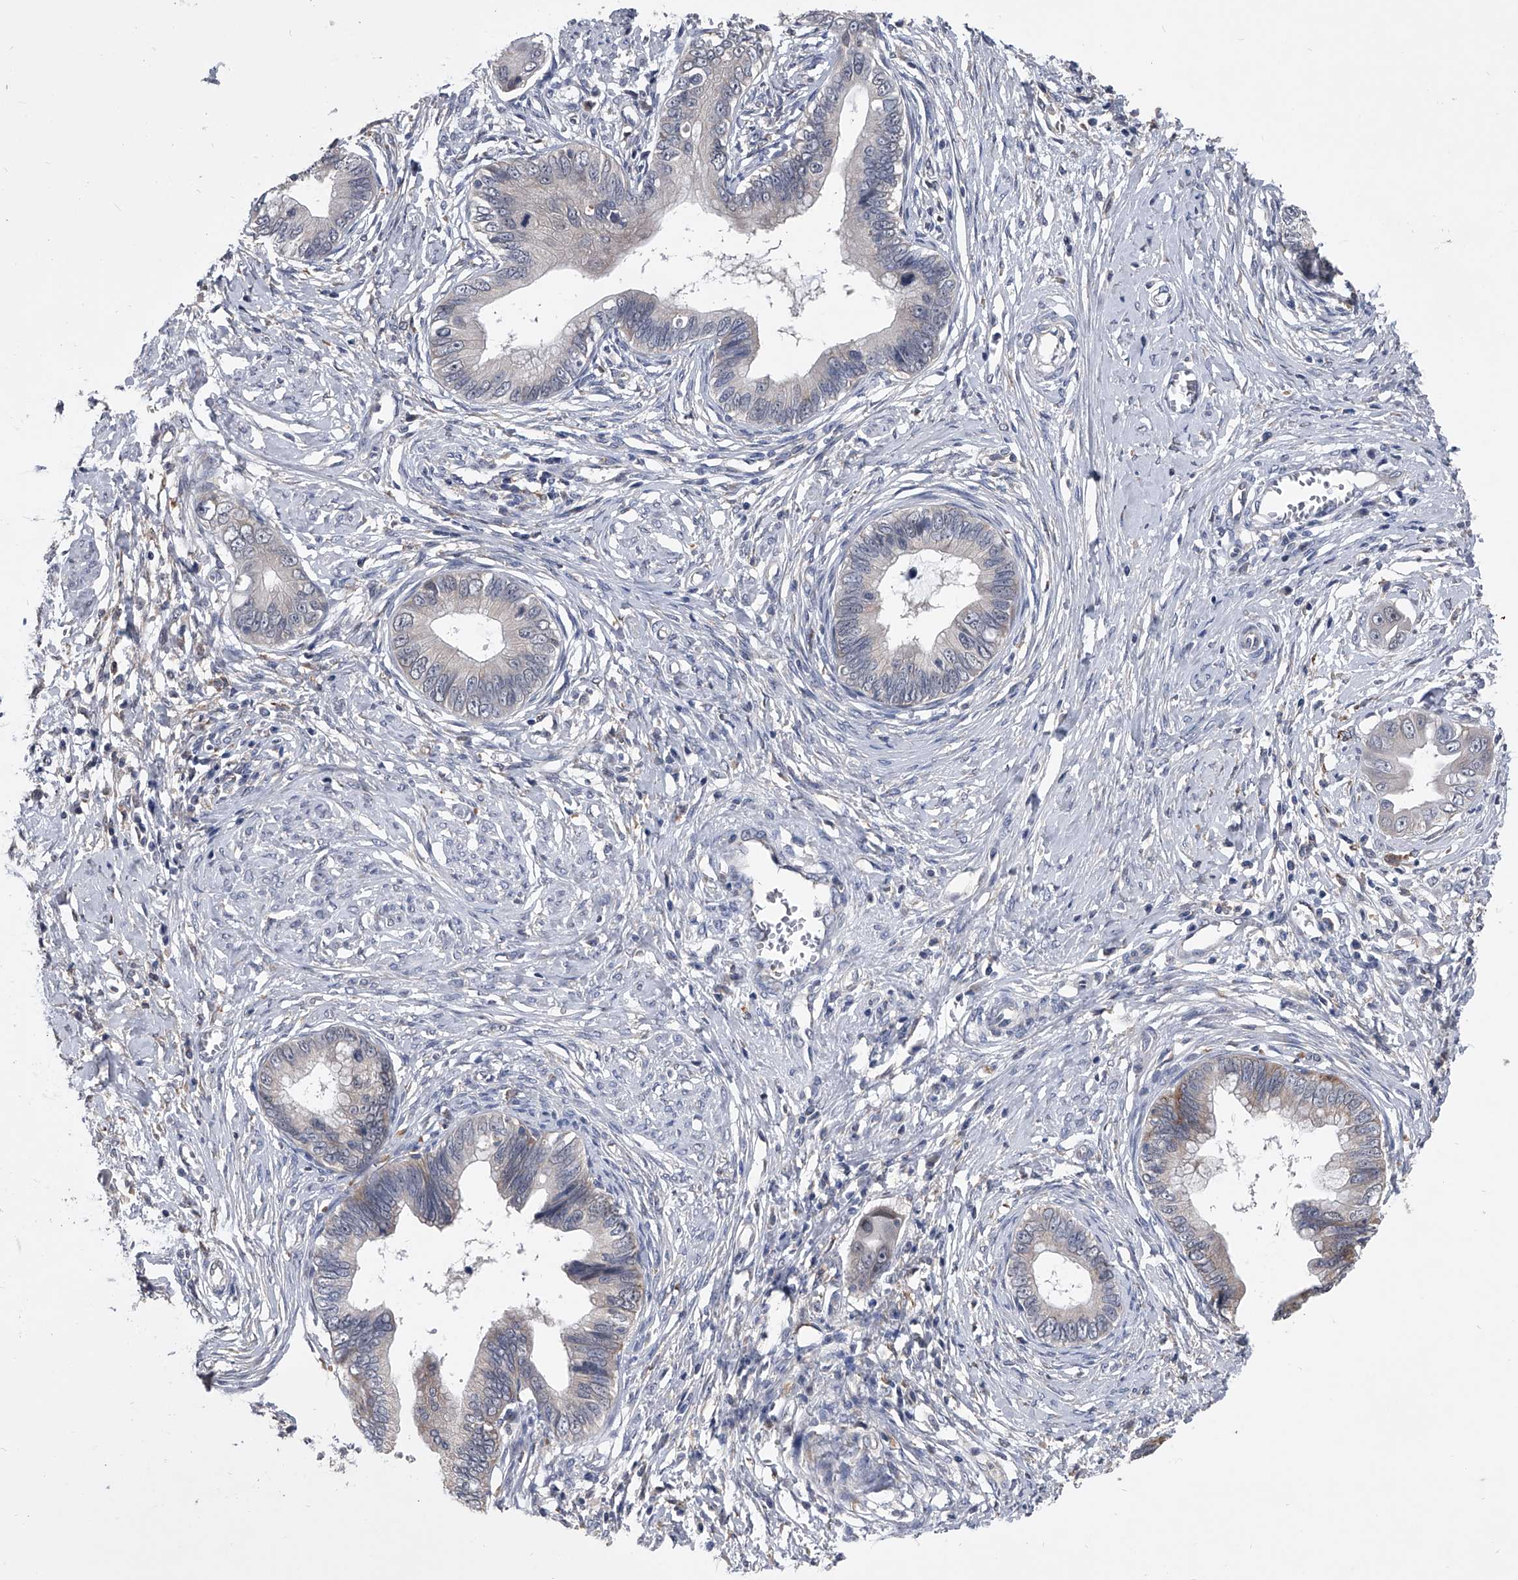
{"staining": {"intensity": "negative", "quantity": "none", "location": "none"}, "tissue": "cervical cancer", "cell_type": "Tumor cells", "image_type": "cancer", "snomed": [{"axis": "morphology", "description": "Adenocarcinoma, NOS"}, {"axis": "topography", "description": "Cervix"}], "caption": "Micrograph shows no protein expression in tumor cells of cervical cancer tissue. Nuclei are stained in blue.", "gene": "MAP4K3", "patient": {"sex": "female", "age": 44}}